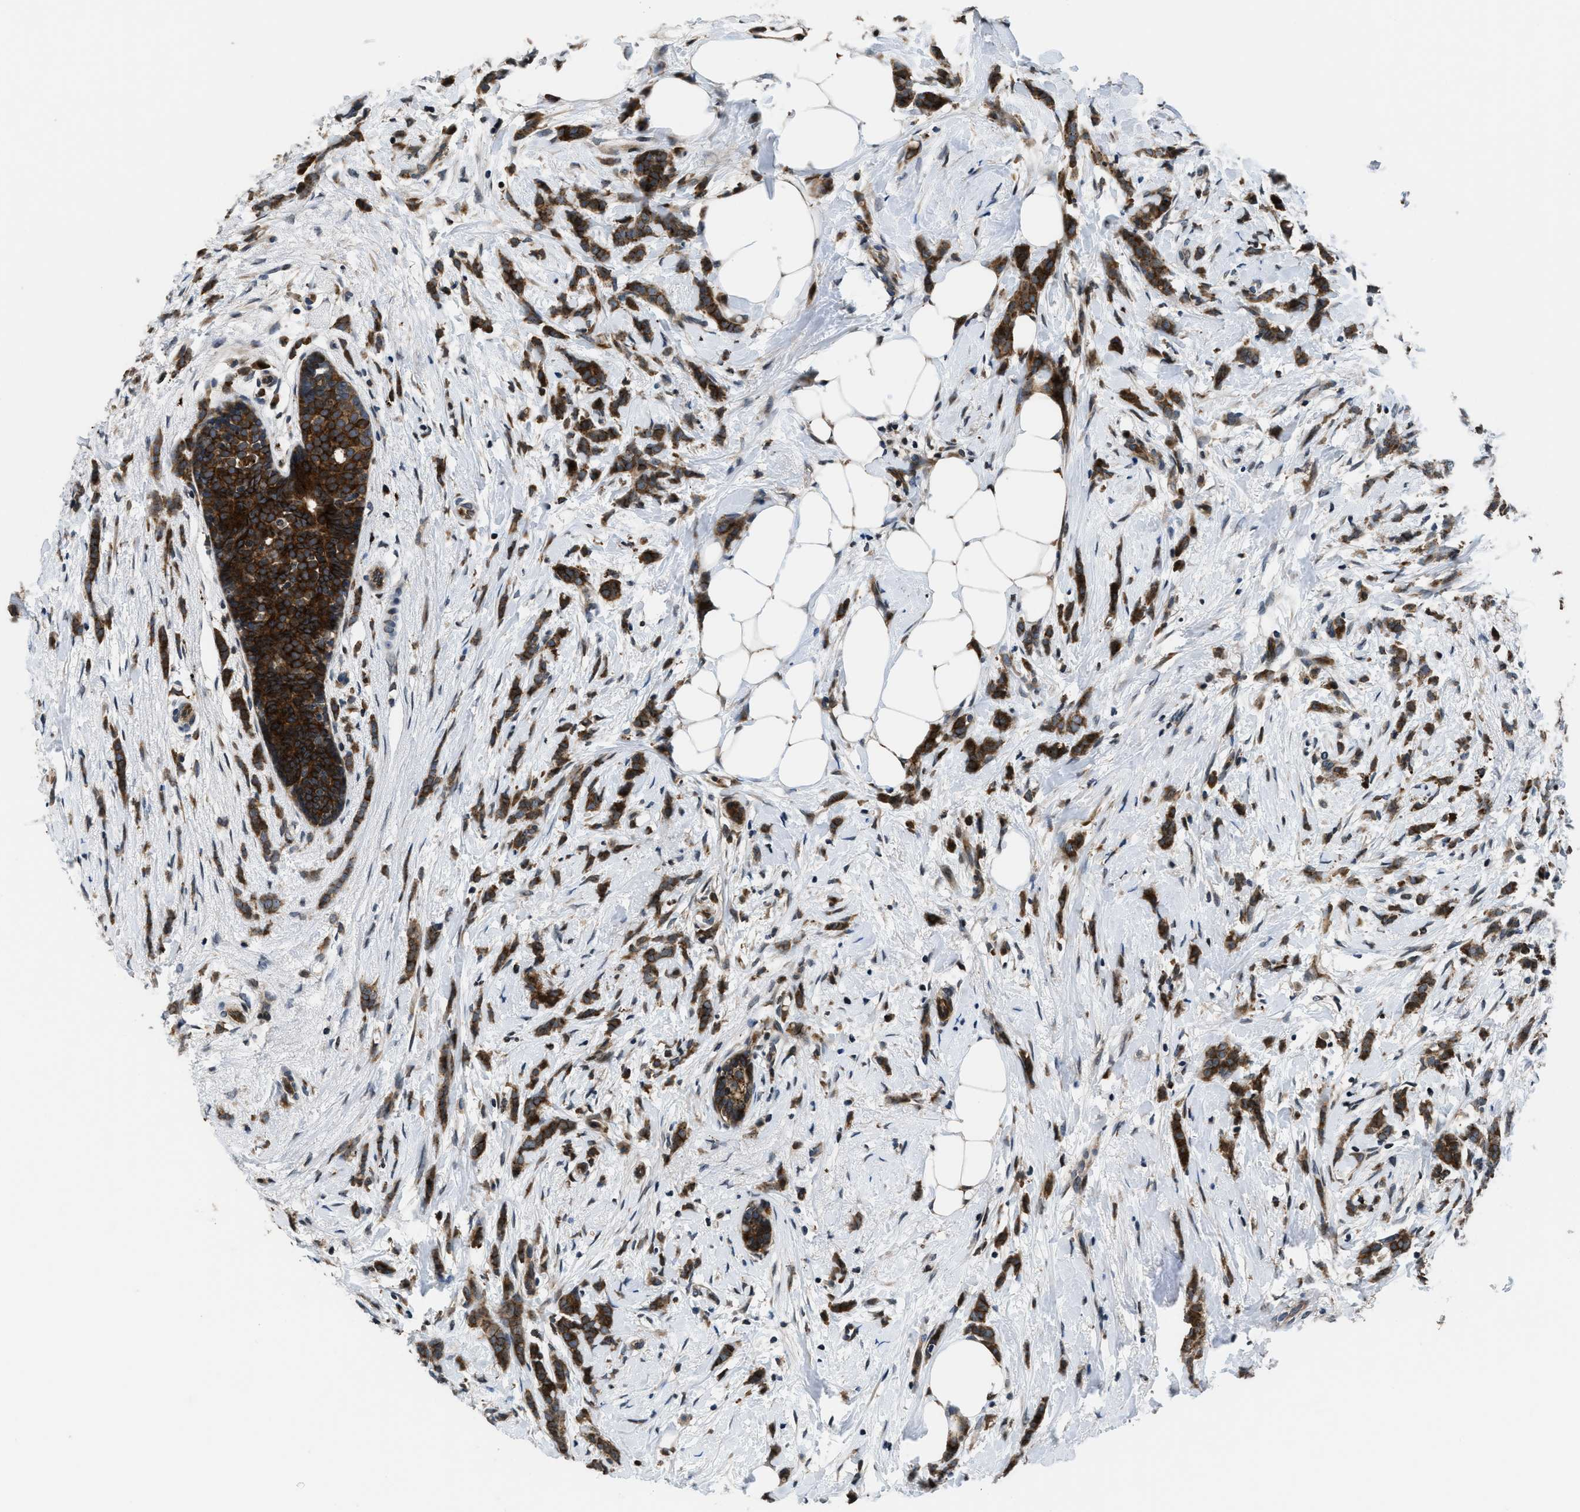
{"staining": {"intensity": "strong", "quantity": ">75%", "location": "cytoplasmic/membranous"}, "tissue": "breast cancer", "cell_type": "Tumor cells", "image_type": "cancer", "snomed": [{"axis": "morphology", "description": "Lobular carcinoma, in situ"}, {"axis": "morphology", "description": "Lobular carcinoma"}, {"axis": "topography", "description": "Breast"}], "caption": "DAB (3,3'-diaminobenzidine) immunohistochemical staining of breast lobular carcinoma exhibits strong cytoplasmic/membranous protein expression in about >75% of tumor cells.", "gene": "CTBS", "patient": {"sex": "female", "age": 41}}